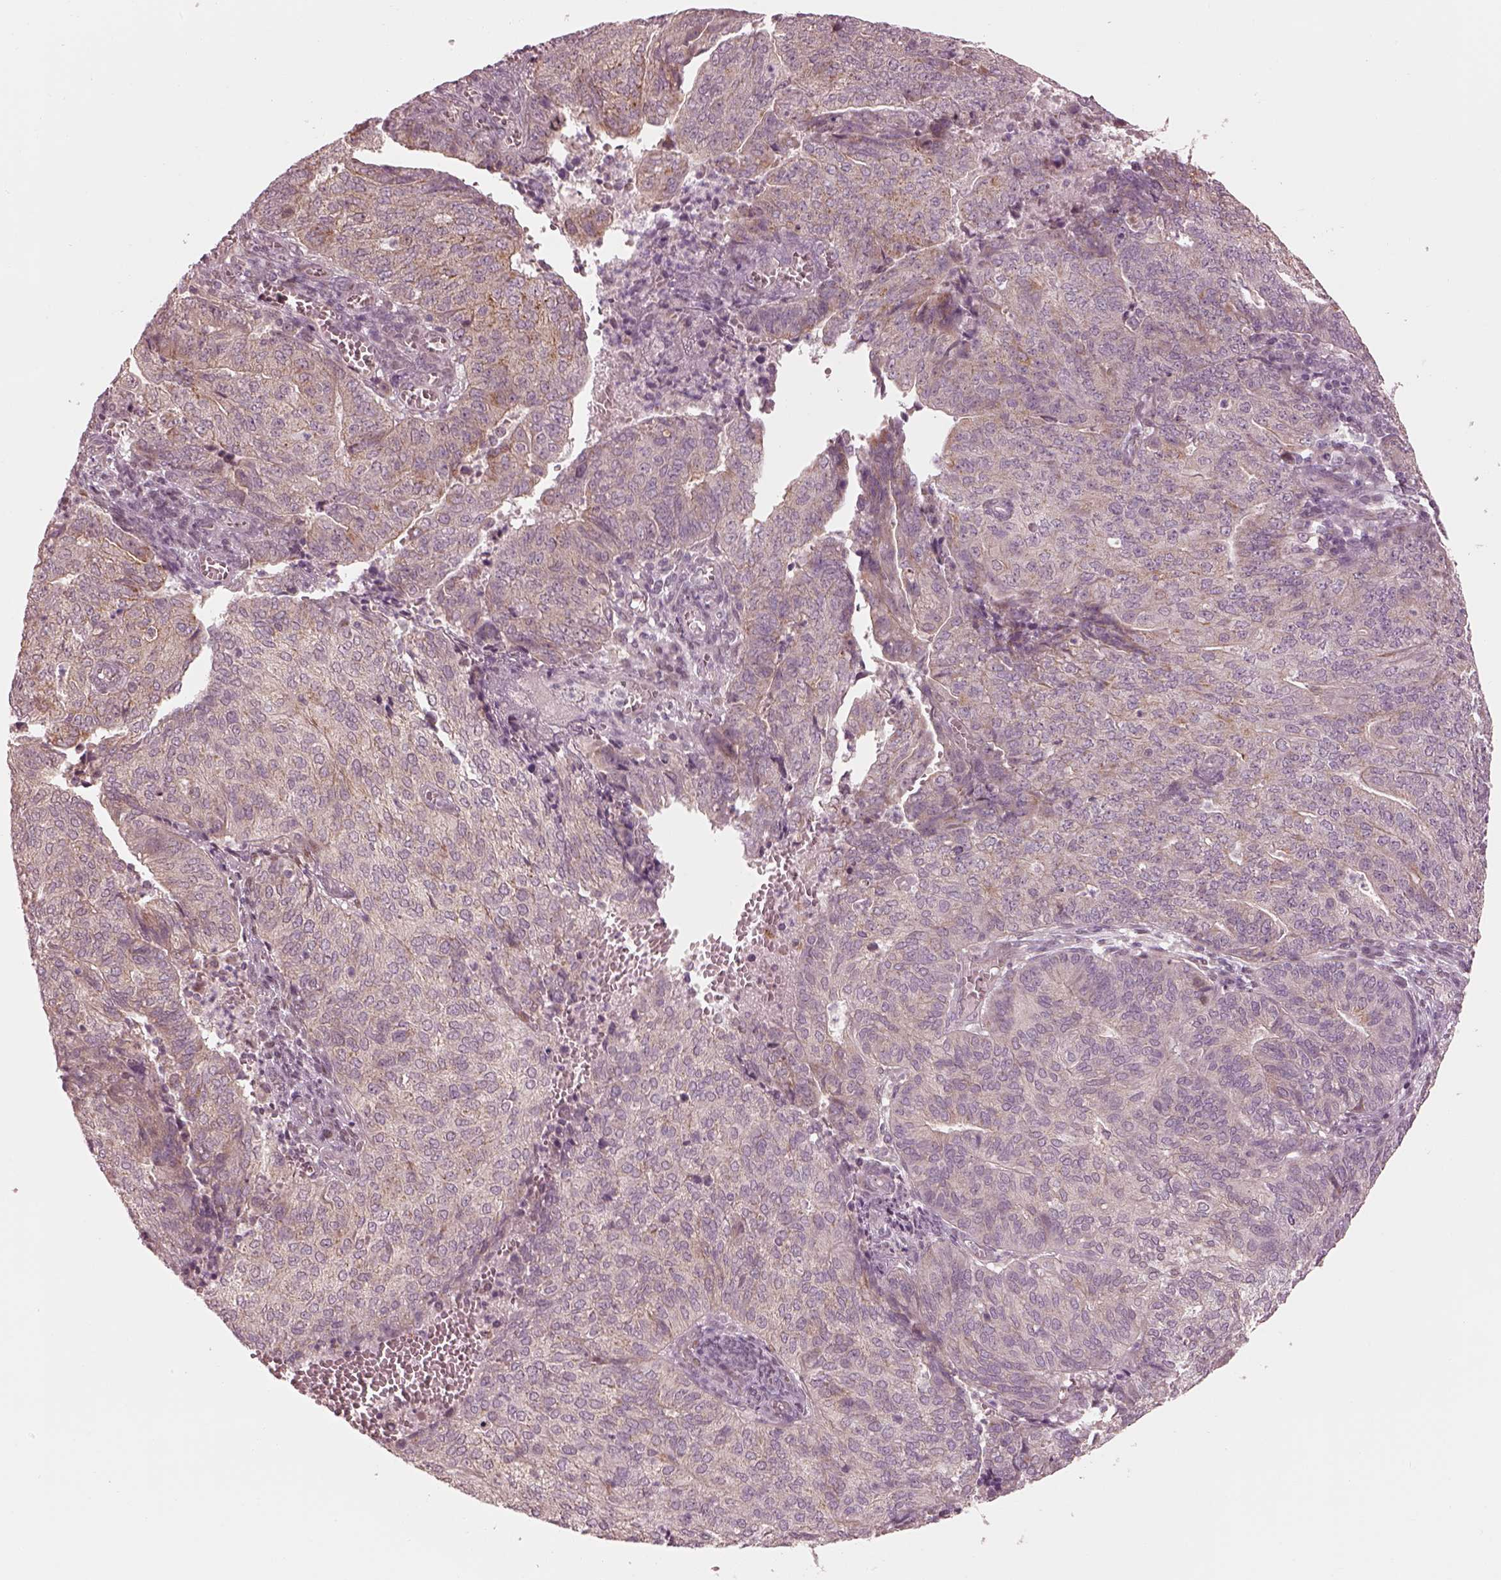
{"staining": {"intensity": "weak", "quantity": "<25%", "location": "cytoplasmic/membranous"}, "tissue": "endometrial cancer", "cell_type": "Tumor cells", "image_type": "cancer", "snomed": [{"axis": "morphology", "description": "Adenocarcinoma, NOS"}, {"axis": "topography", "description": "Endometrium"}], "caption": "High power microscopy image of an immunohistochemistry micrograph of endometrial cancer (adenocarcinoma), revealing no significant expression in tumor cells. (DAB (3,3'-diaminobenzidine) immunohistochemistry (IHC), high magnification).", "gene": "IQCB1", "patient": {"sex": "female", "age": 82}}